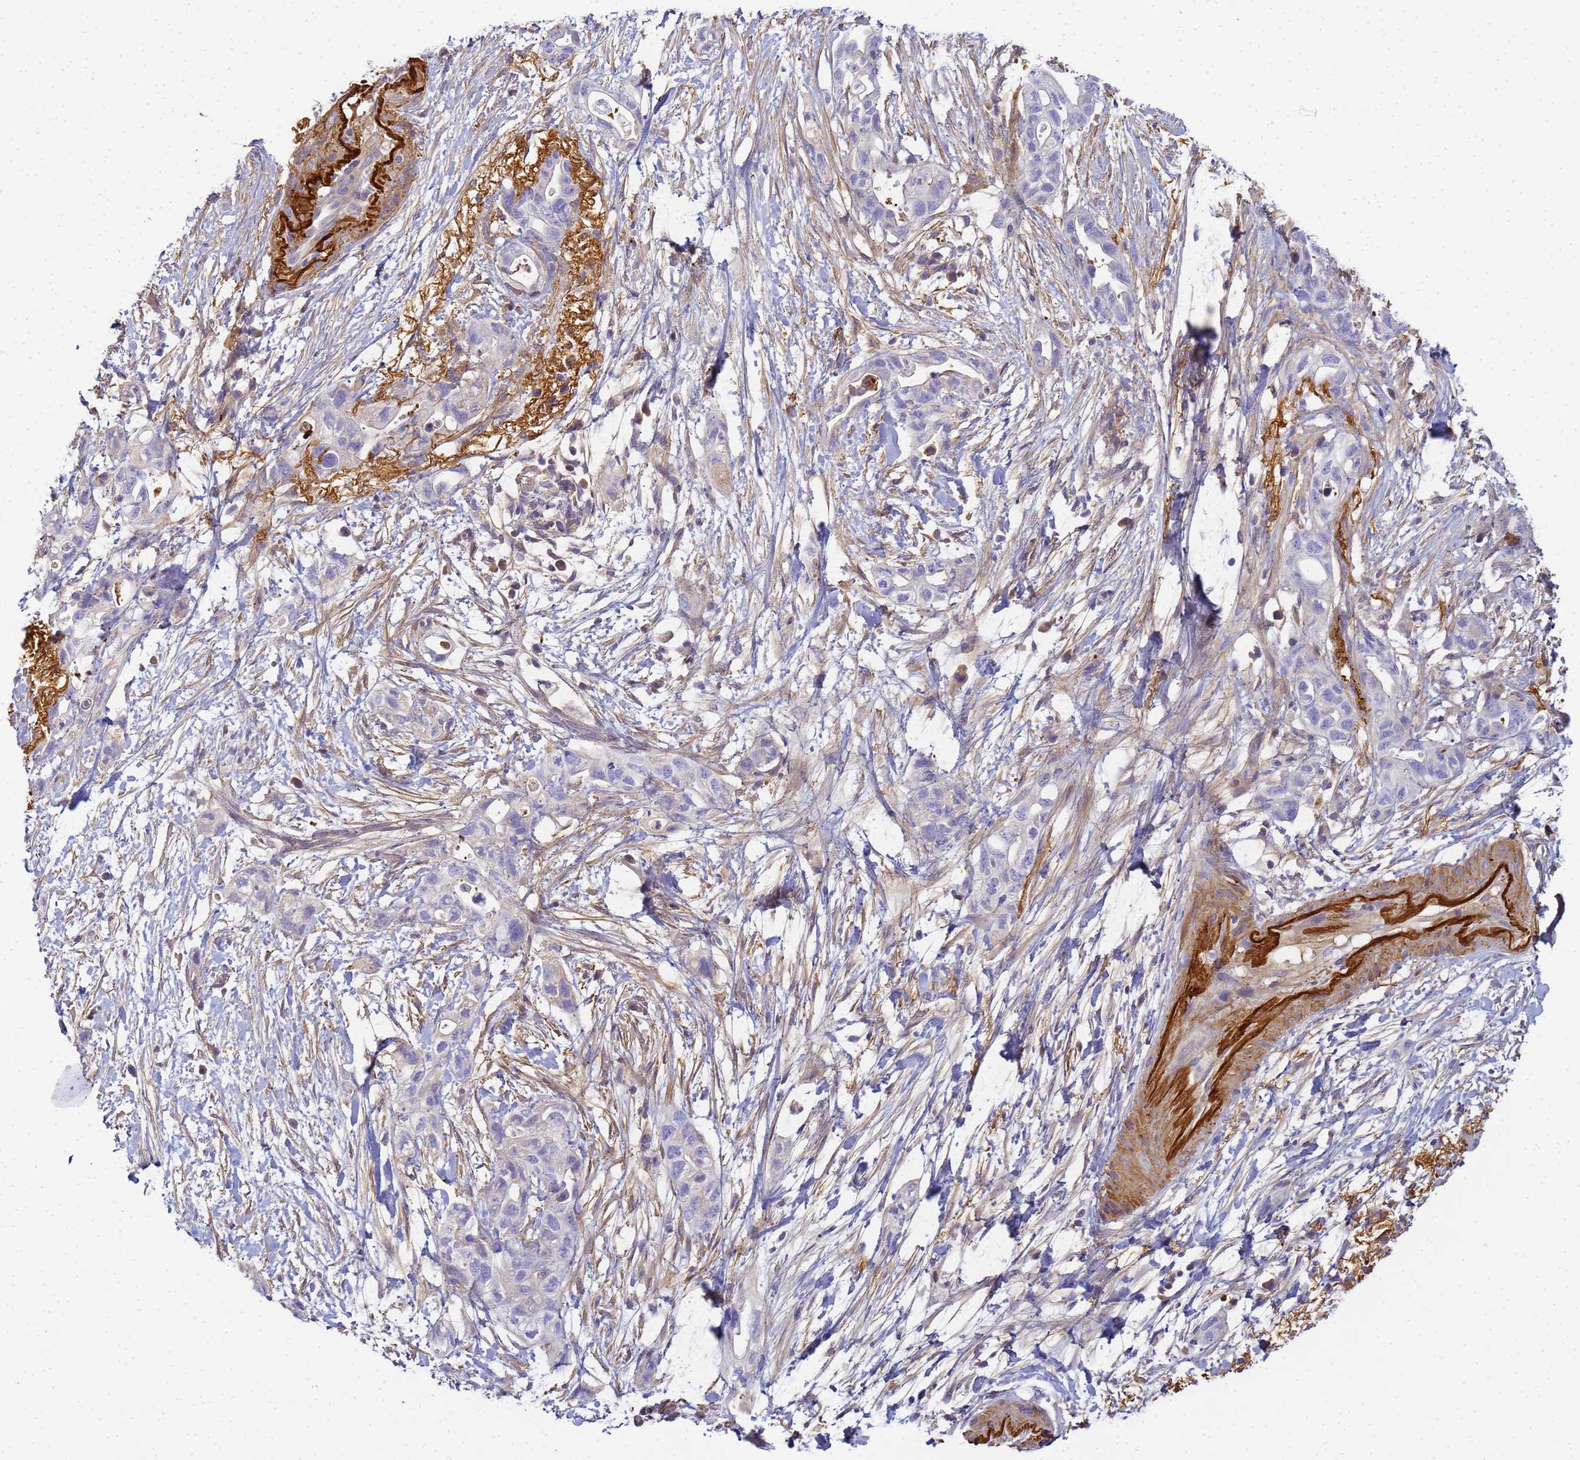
{"staining": {"intensity": "negative", "quantity": "none", "location": "none"}, "tissue": "pancreatic cancer", "cell_type": "Tumor cells", "image_type": "cancer", "snomed": [{"axis": "morphology", "description": "Adenocarcinoma, NOS"}, {"axis": "topography", "description": "Pancreas"}], "caption": "Pancreatic cancer stained for a protein using immunohistochemistry (IHC) displays no positivity tumor cells.", "gene": "MYL12A", "patient": {"sex": "female", "age": 72}}